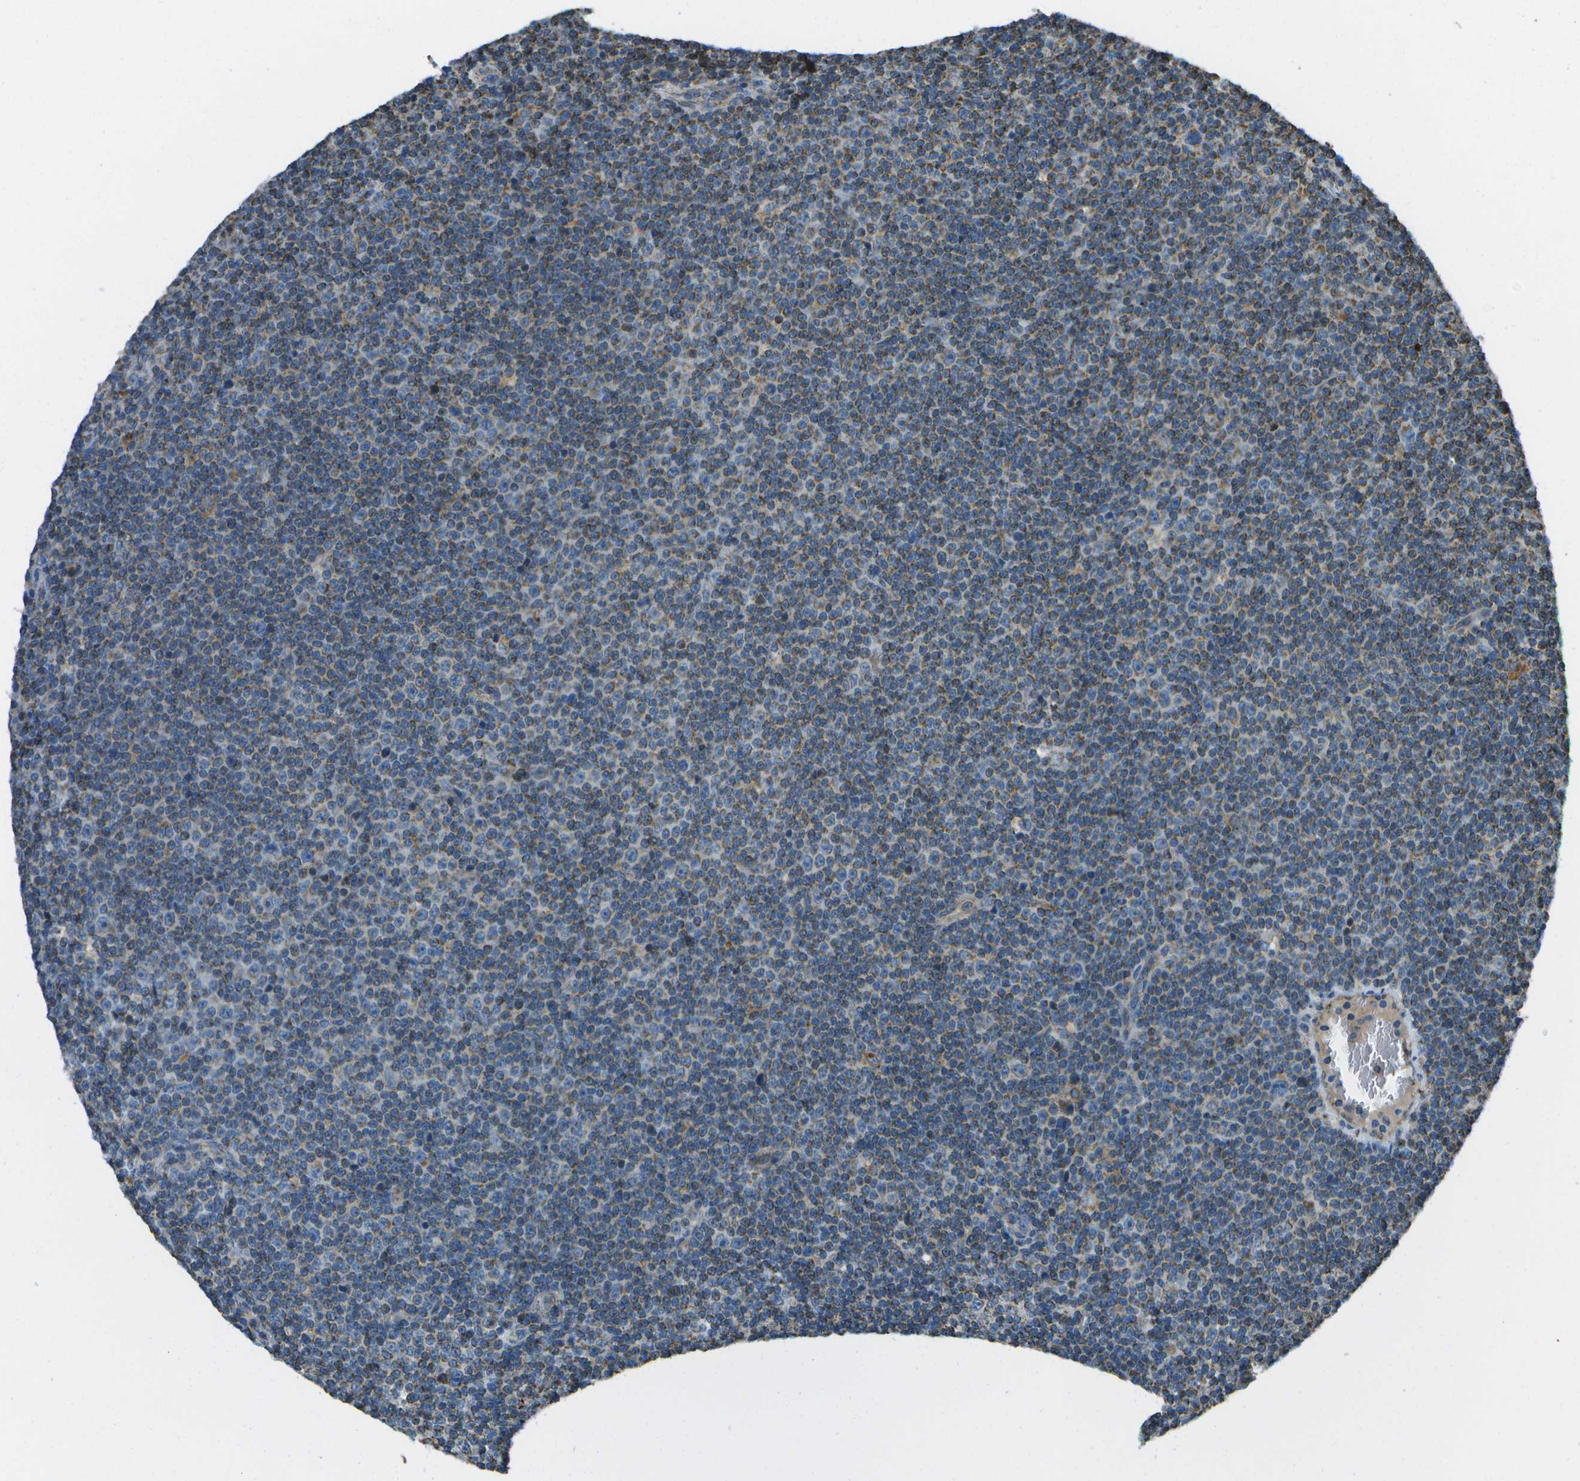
{"staining": {"intensity": "moderate", "quantity": "25%-75%", "location": "cytoplasmic/membranous"}, "tissue": "lymphoma", "cell_type": "Tumor cells", "image_type": "cancer", "snomed": [{"axis": "morphology", "description": "Malignant lymphoma, non-Hodgkin's type, Low grade"}, {"axis": "topography", "description": "Lymph node"}], "caption": "A histopathology image of human low-grade malignant lymphoma, non-Hodgkin's type stained for a protein displays moderate cytoplasmic/membranous brown staining in tumor cells. Nuclei are stained in blue.", "gene": "NRK", "patient": {"sex": "female", "age": 67}}